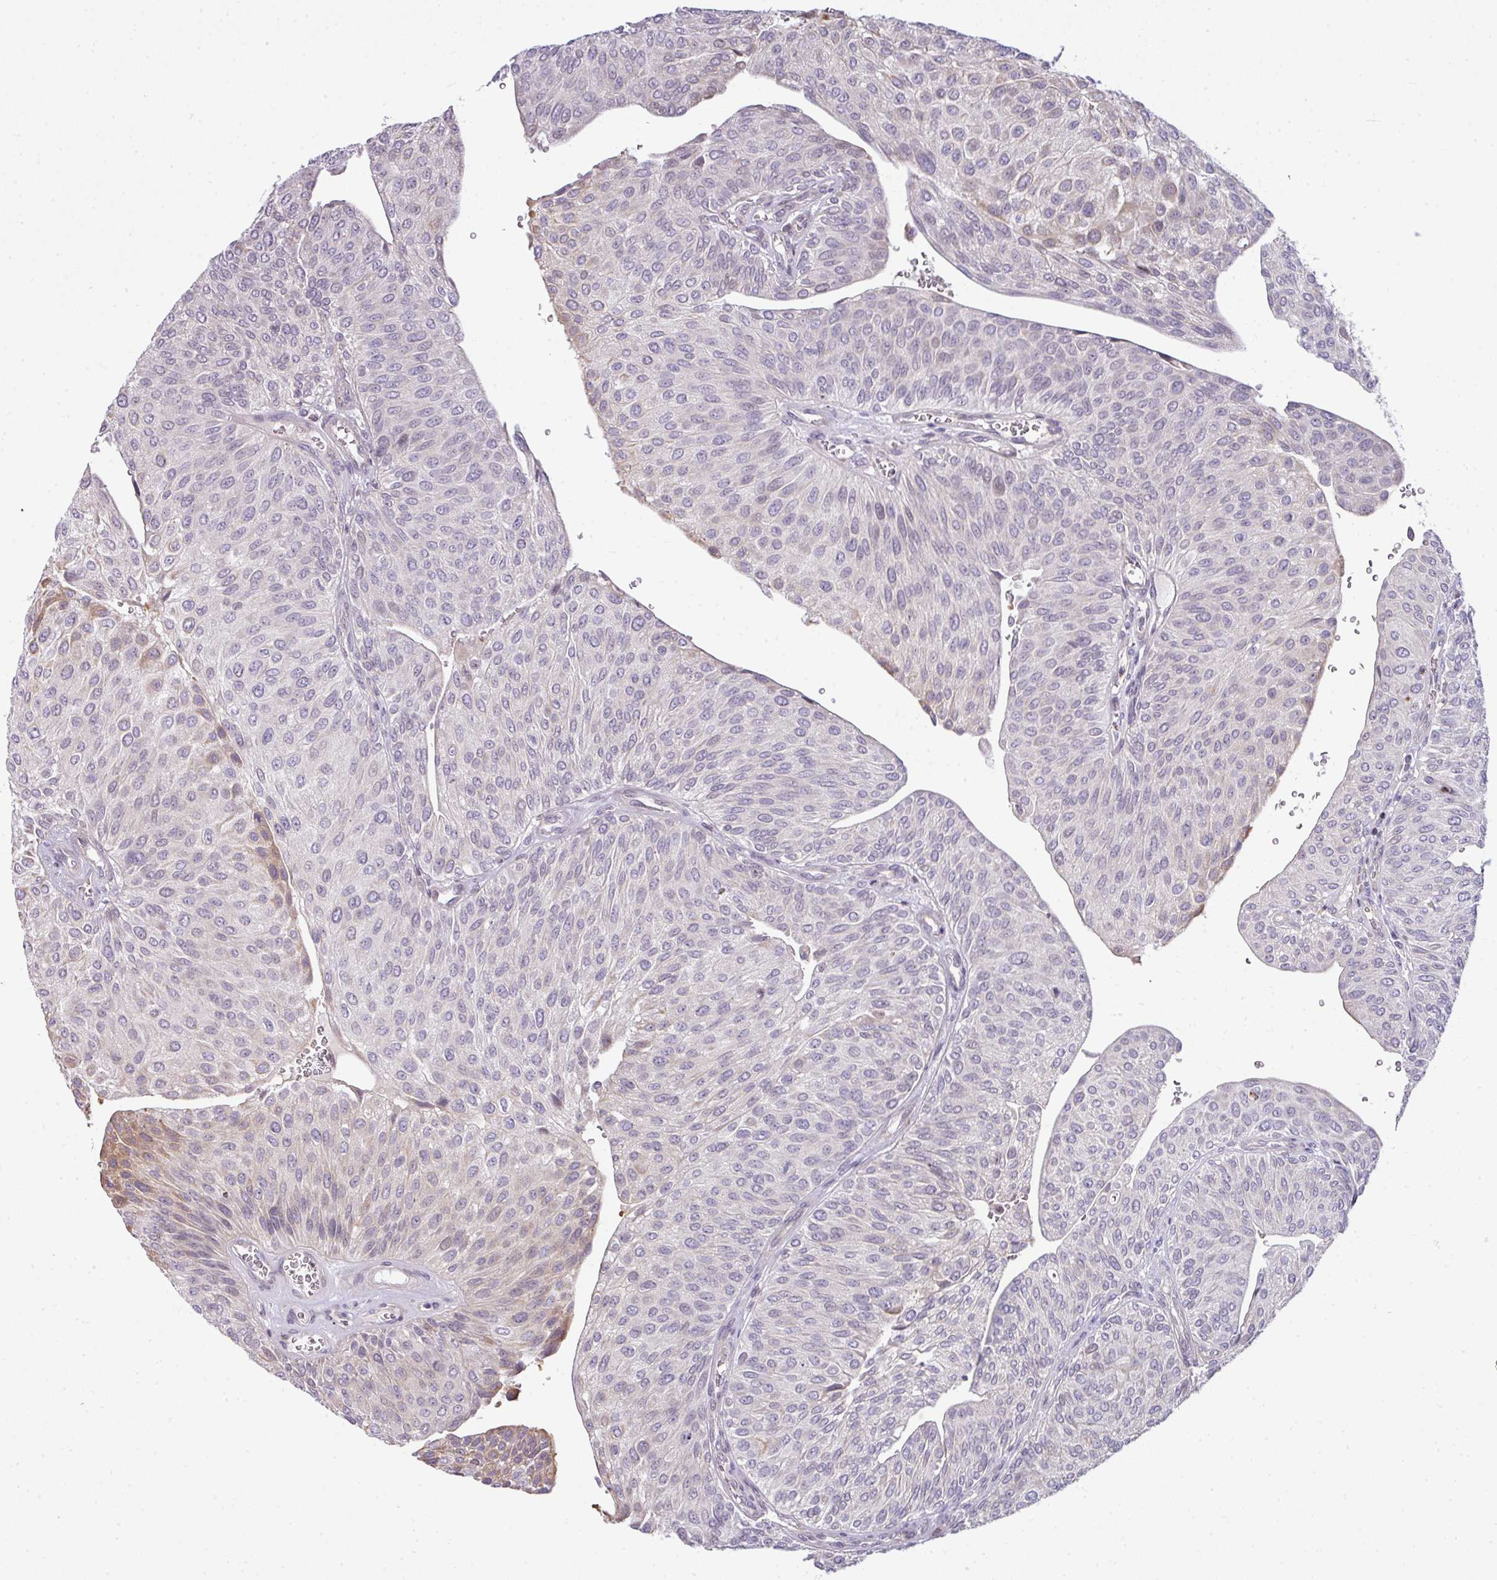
{"staining": {"intensity": "weak", "quantity": "<25%", "location": "cytoplasmic/membranous"}, "tissue": "urothelial cancer", "cell_type": "Tumor cells", "image_type": "cancer", "snomed": [{"axis": "morphology", "description": "Urothelial carcinoma, NOS"}, {"axis": "topography", "description": "Urinary bladder"}], "caption": "Tumor cells are negative for brown protein staining in urothelial cancer. (DAB immunohistochemistry with hematoxylin counter stain).", "gene": "STAT5A", "patient": {"sex": "male", "age": 67}}